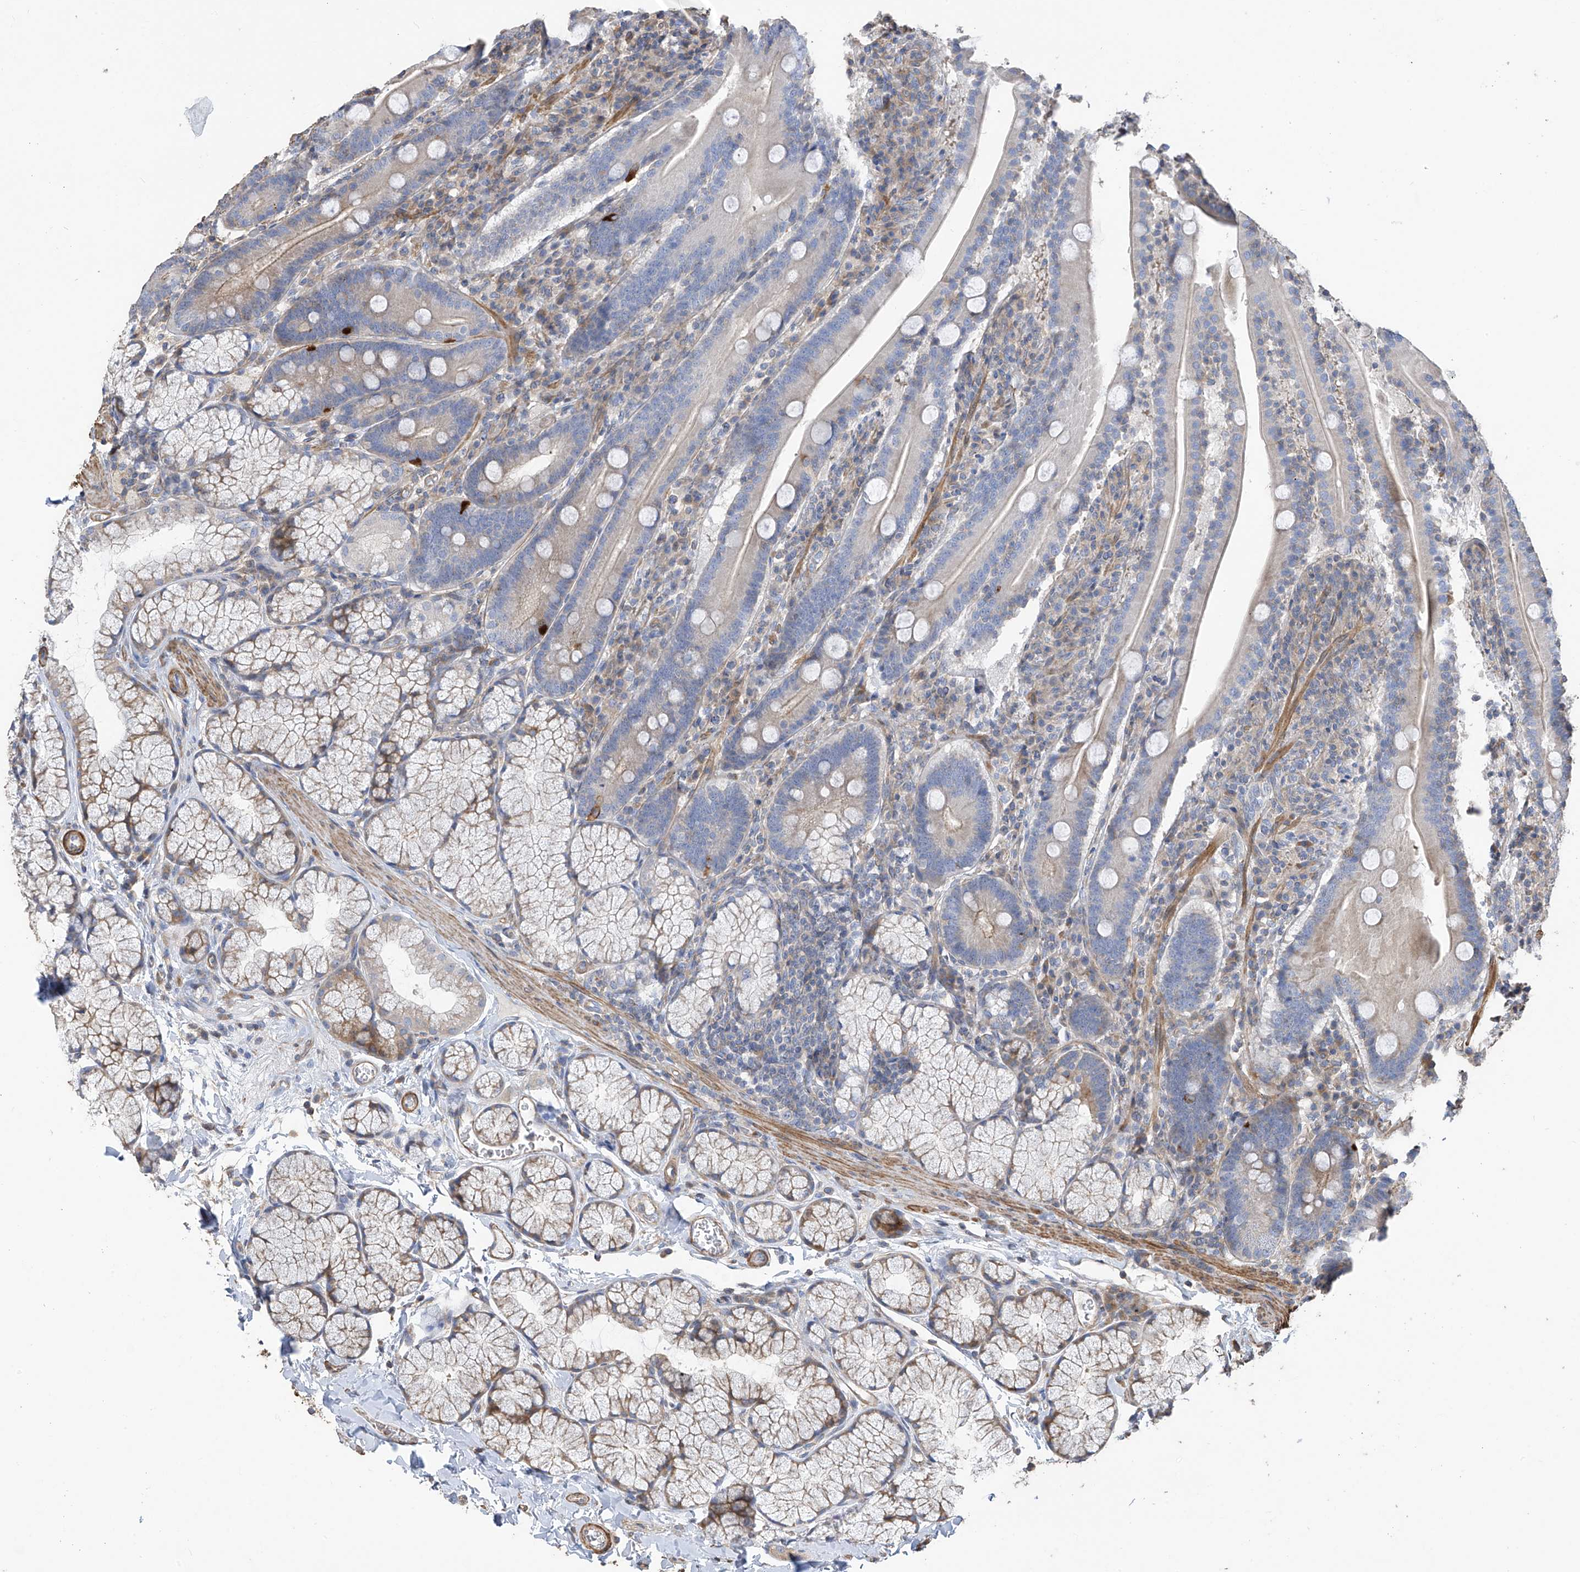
{"staining": {"intensity": "moderate", "quantity": "25%-75%", "location": "cytoplasmic/membranous"}, "tissue": "duodenum", "cell_type": "Glandular cells", "image_type": "normal", "snomed": [{"axis": "morphology", "description": "Normal tissue, NOS"}, {"axis": "topography", "description": "Duodenum"}], "caption": "The photomicrograph exhibits staining of benign duodenum, revealing moderate cytoplasmic/membranous protein expression (brown color) within glandular cells.", "gene": "SLC43A3", "patient": {"sex": "male", "age": 35}}